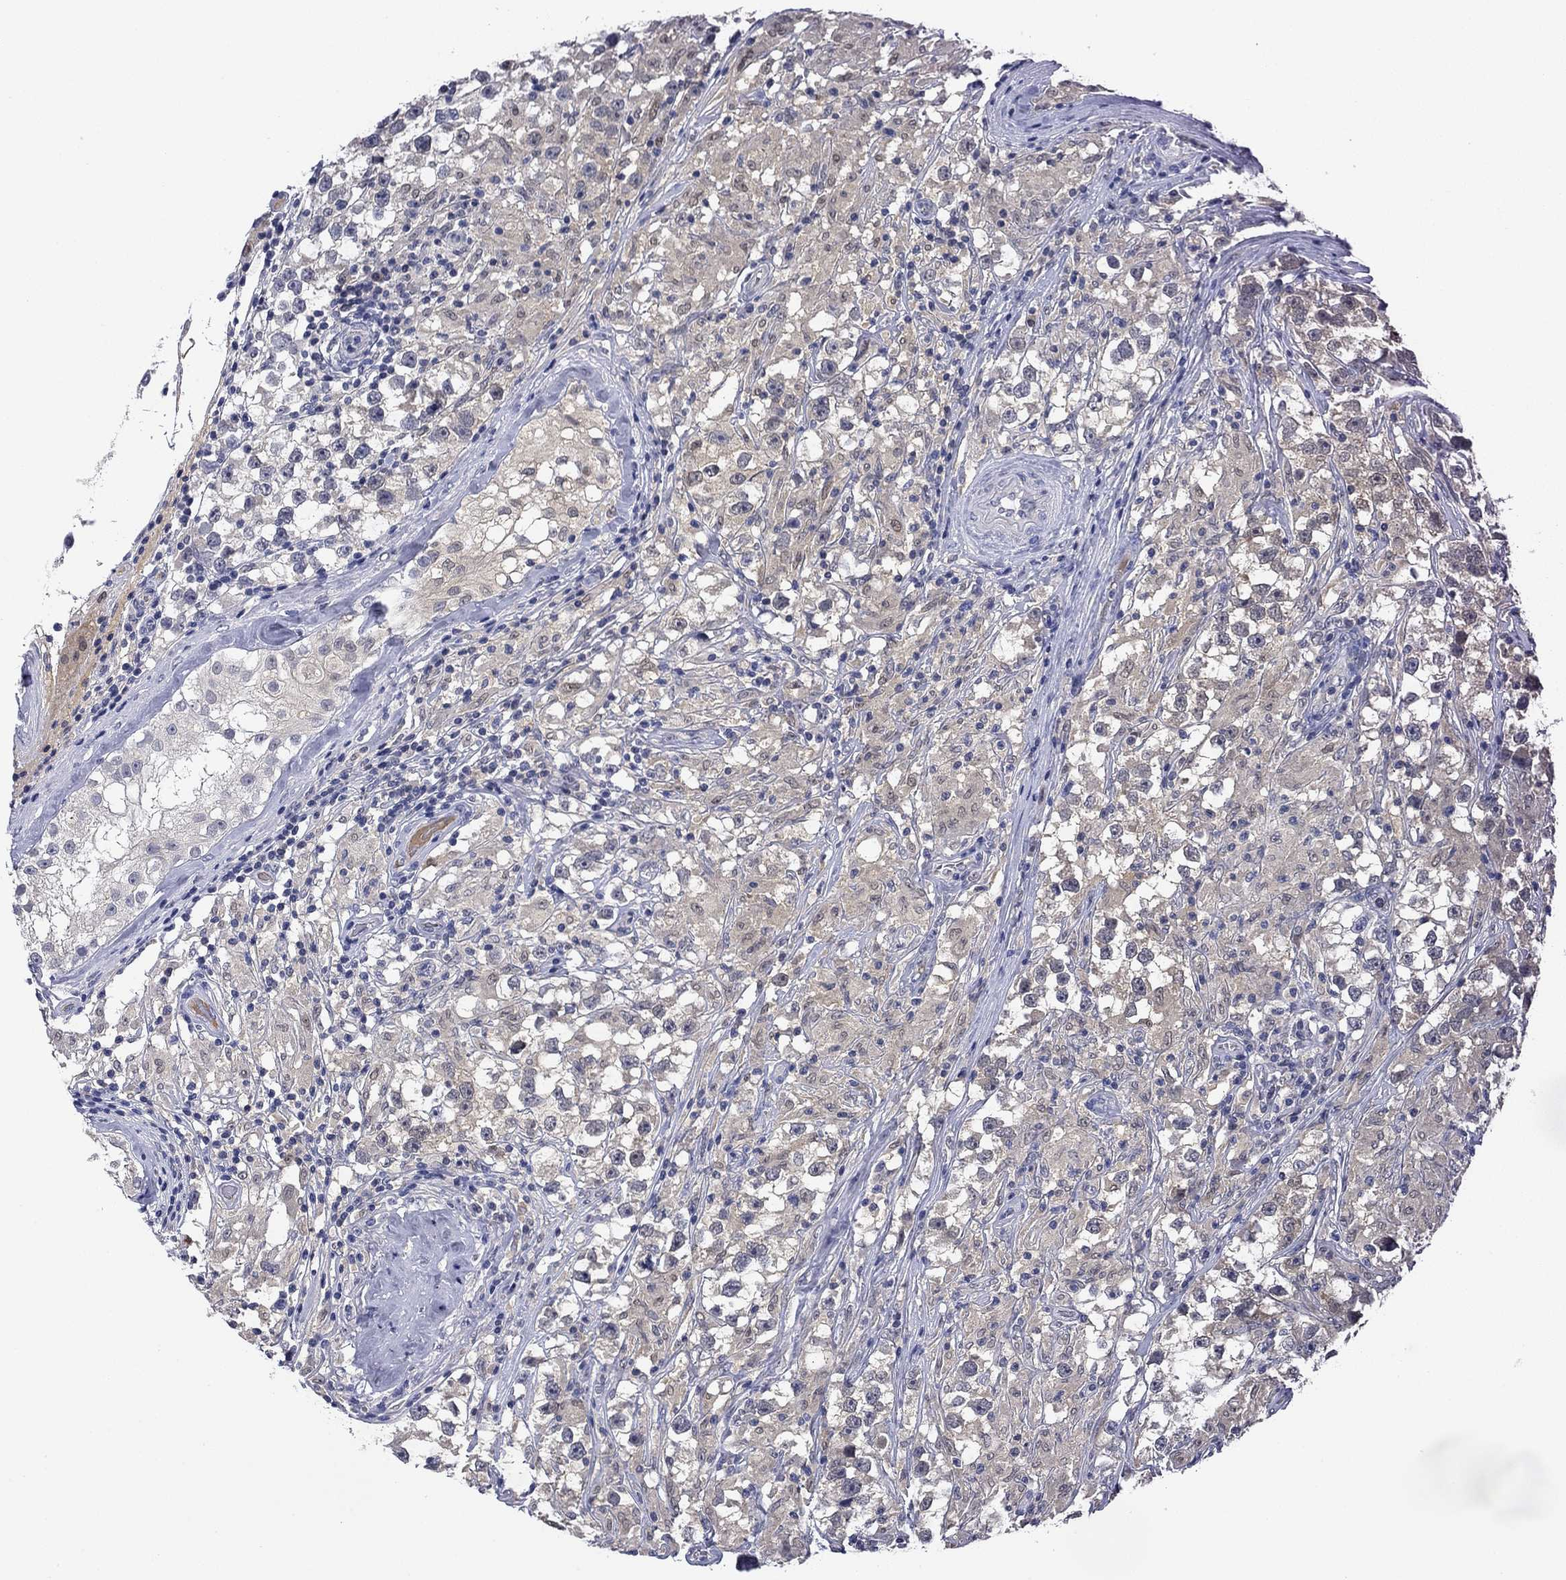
{"staining": {"intensity": "negative", "quantity": "none", "location": "none"}, "tissue": "testis cancer", "cell_type": "Tumor cells", "image_type": "cancer", "snomed": [{"axis": "morphology", "description": "Seminoma, NOS"}, {"axis": "topography", "description": "Testis"}], "caption": "There is no significant positivity in tumor cells of seminoma (testis).", "gene": "DDTL", "patient": {"sex": "male", "age": 46}}